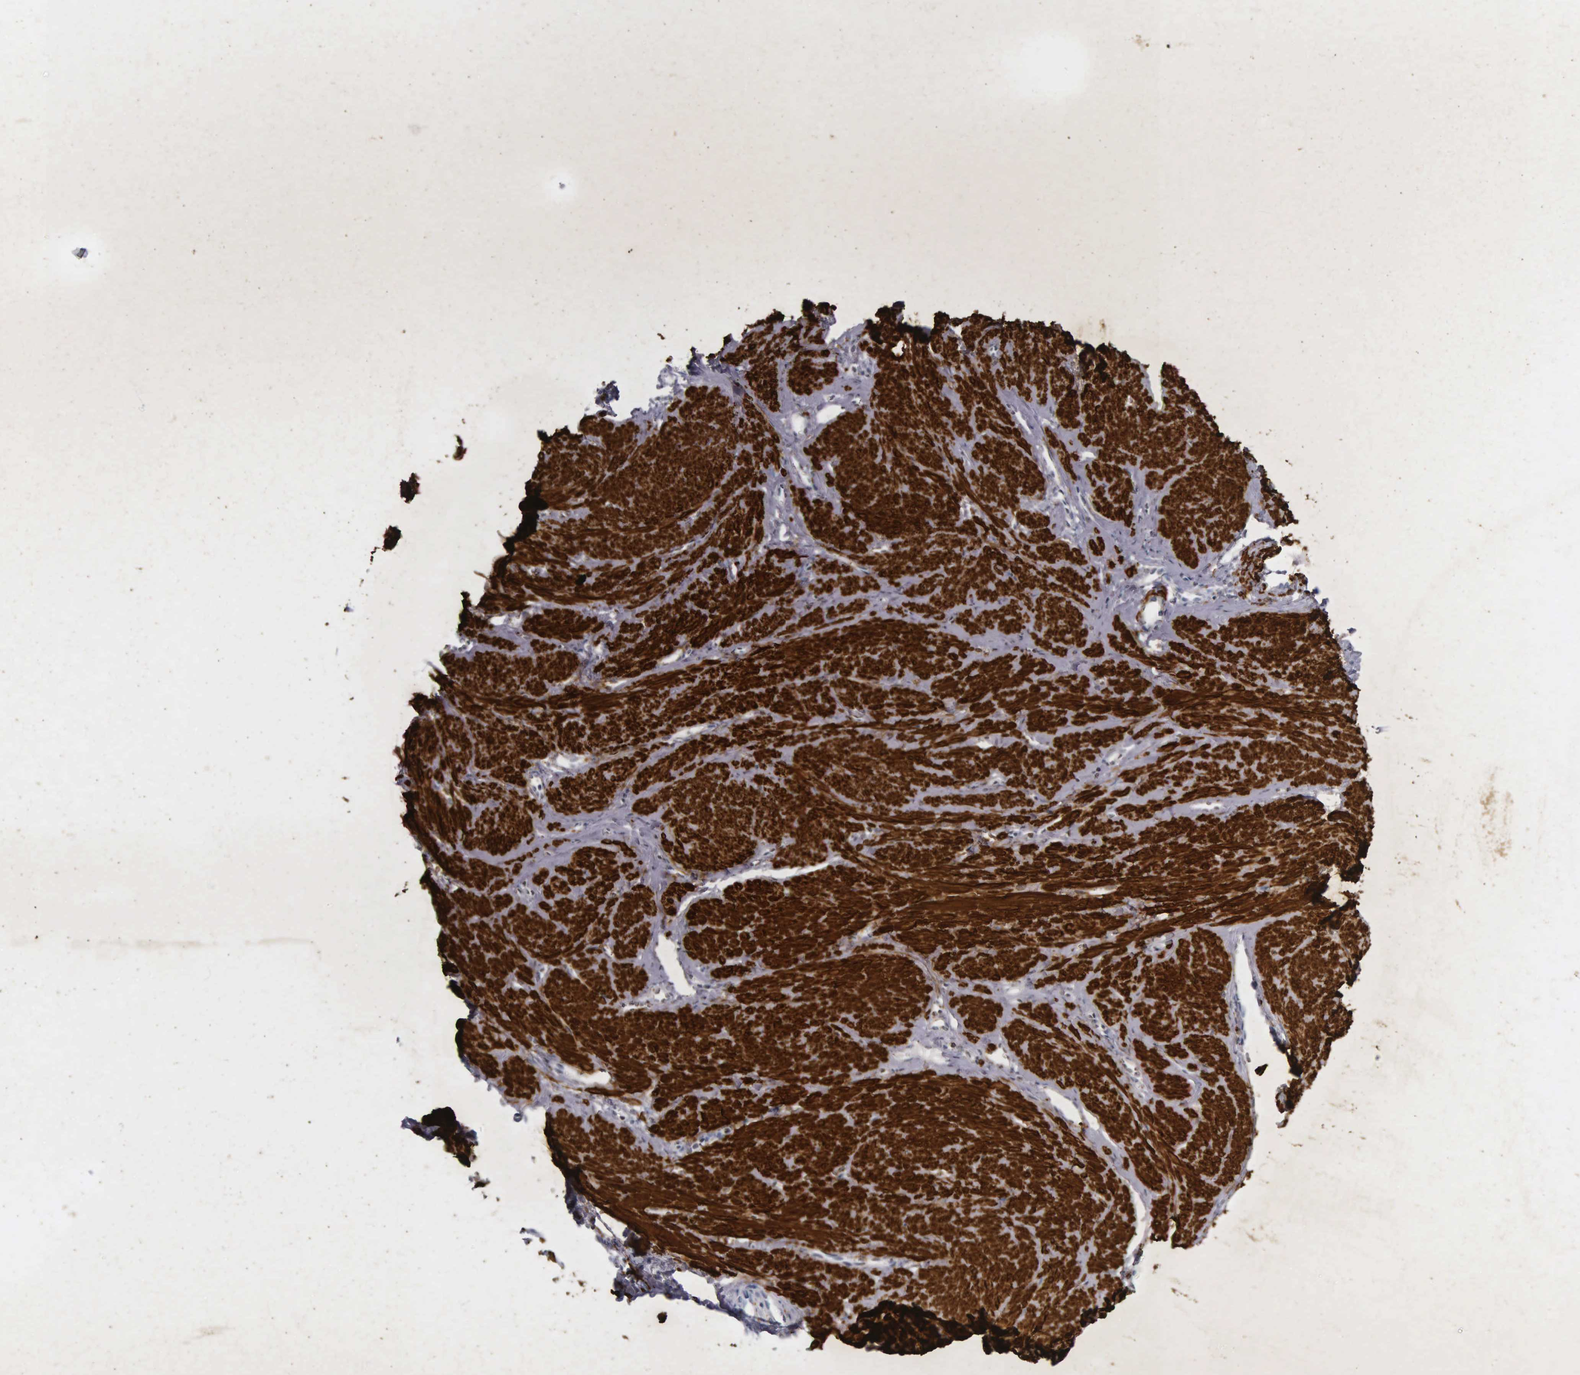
{"staining": {"intensity": "strong", "quantity": ">75%", "location": "cytoplasmic/membranous"}, "tissue": "smooth muscle", "cell_type": "Smooth muscle cells", "image_type": "normal", "snomed": [{"axis": "morphology", "description": "Normal tissue, NOS"}, {"axis": "topography", "description": "Uterus"}], "caption": "Smooth muscle stained with DAB IHC shows high levels of strong cytoplasmic/membranous staining in about >75% of smooth muscle cells. (DAB (3,3'-diaminobenzidine) IHC, brown staining for protein, blue staining for nuclei).", "gene": "DES", "patient": {"sex": "female", "age": 45}}